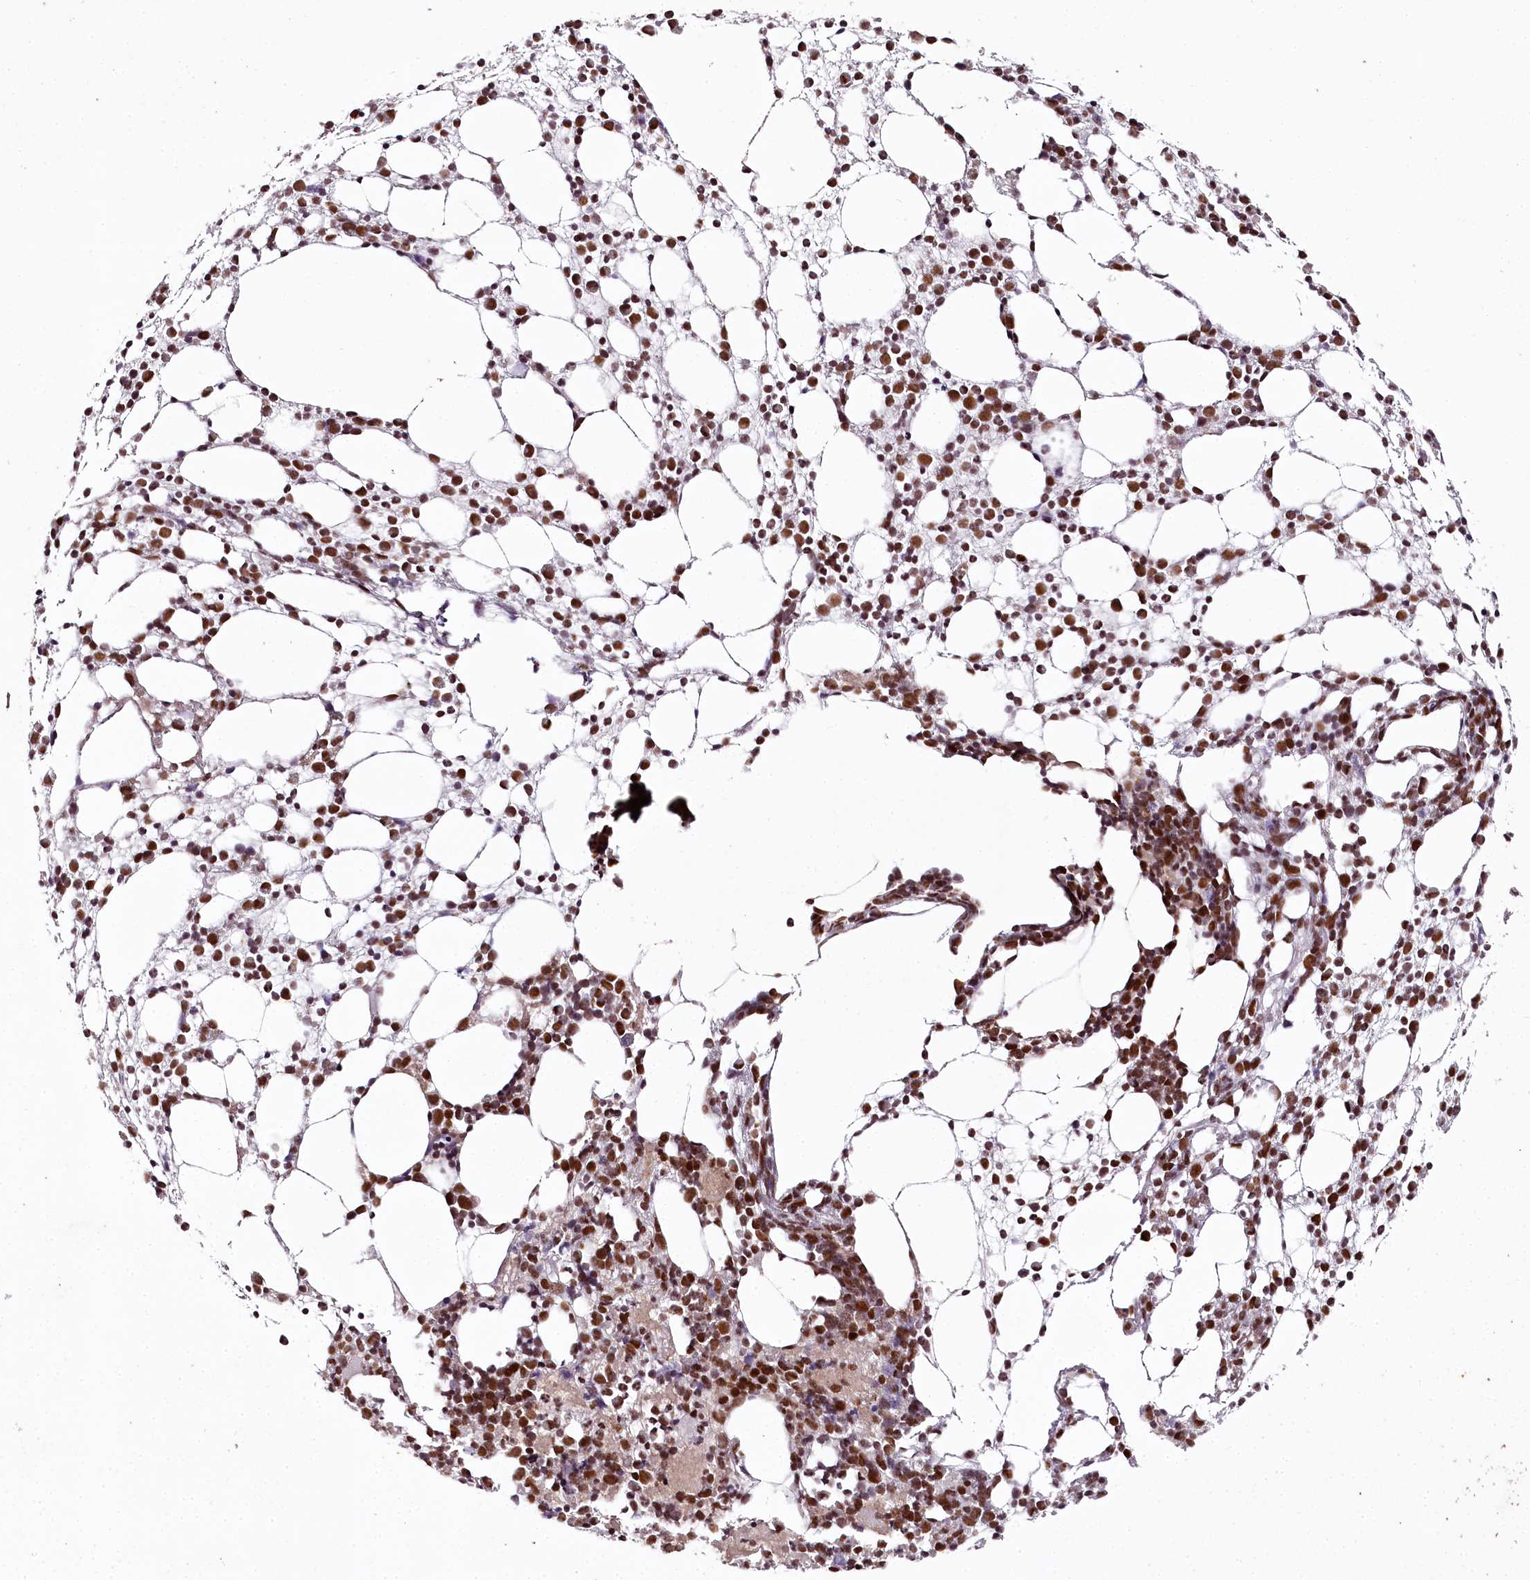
{"staining": {"intensity": "moderate", "quantity": ">75%", "location": "nuclear"}, "tissue": "bone marrow", "cell_type": "Hematopoietic cells", "image_type": "normal", "snomed": [{"axis": "morphology", "description": "Normal tissue, NOS"}, {"axis": "topography", "description": "Bone marrow"}], "caption": "About >75% of hematopoietic cells in unremarkable human bone marrow demonstrate moderate nuclear protein expression as visualized by brown immunohistochemical staining.", "gene": "PSPC1", "patient": {"sex": "female", "age": 57}}